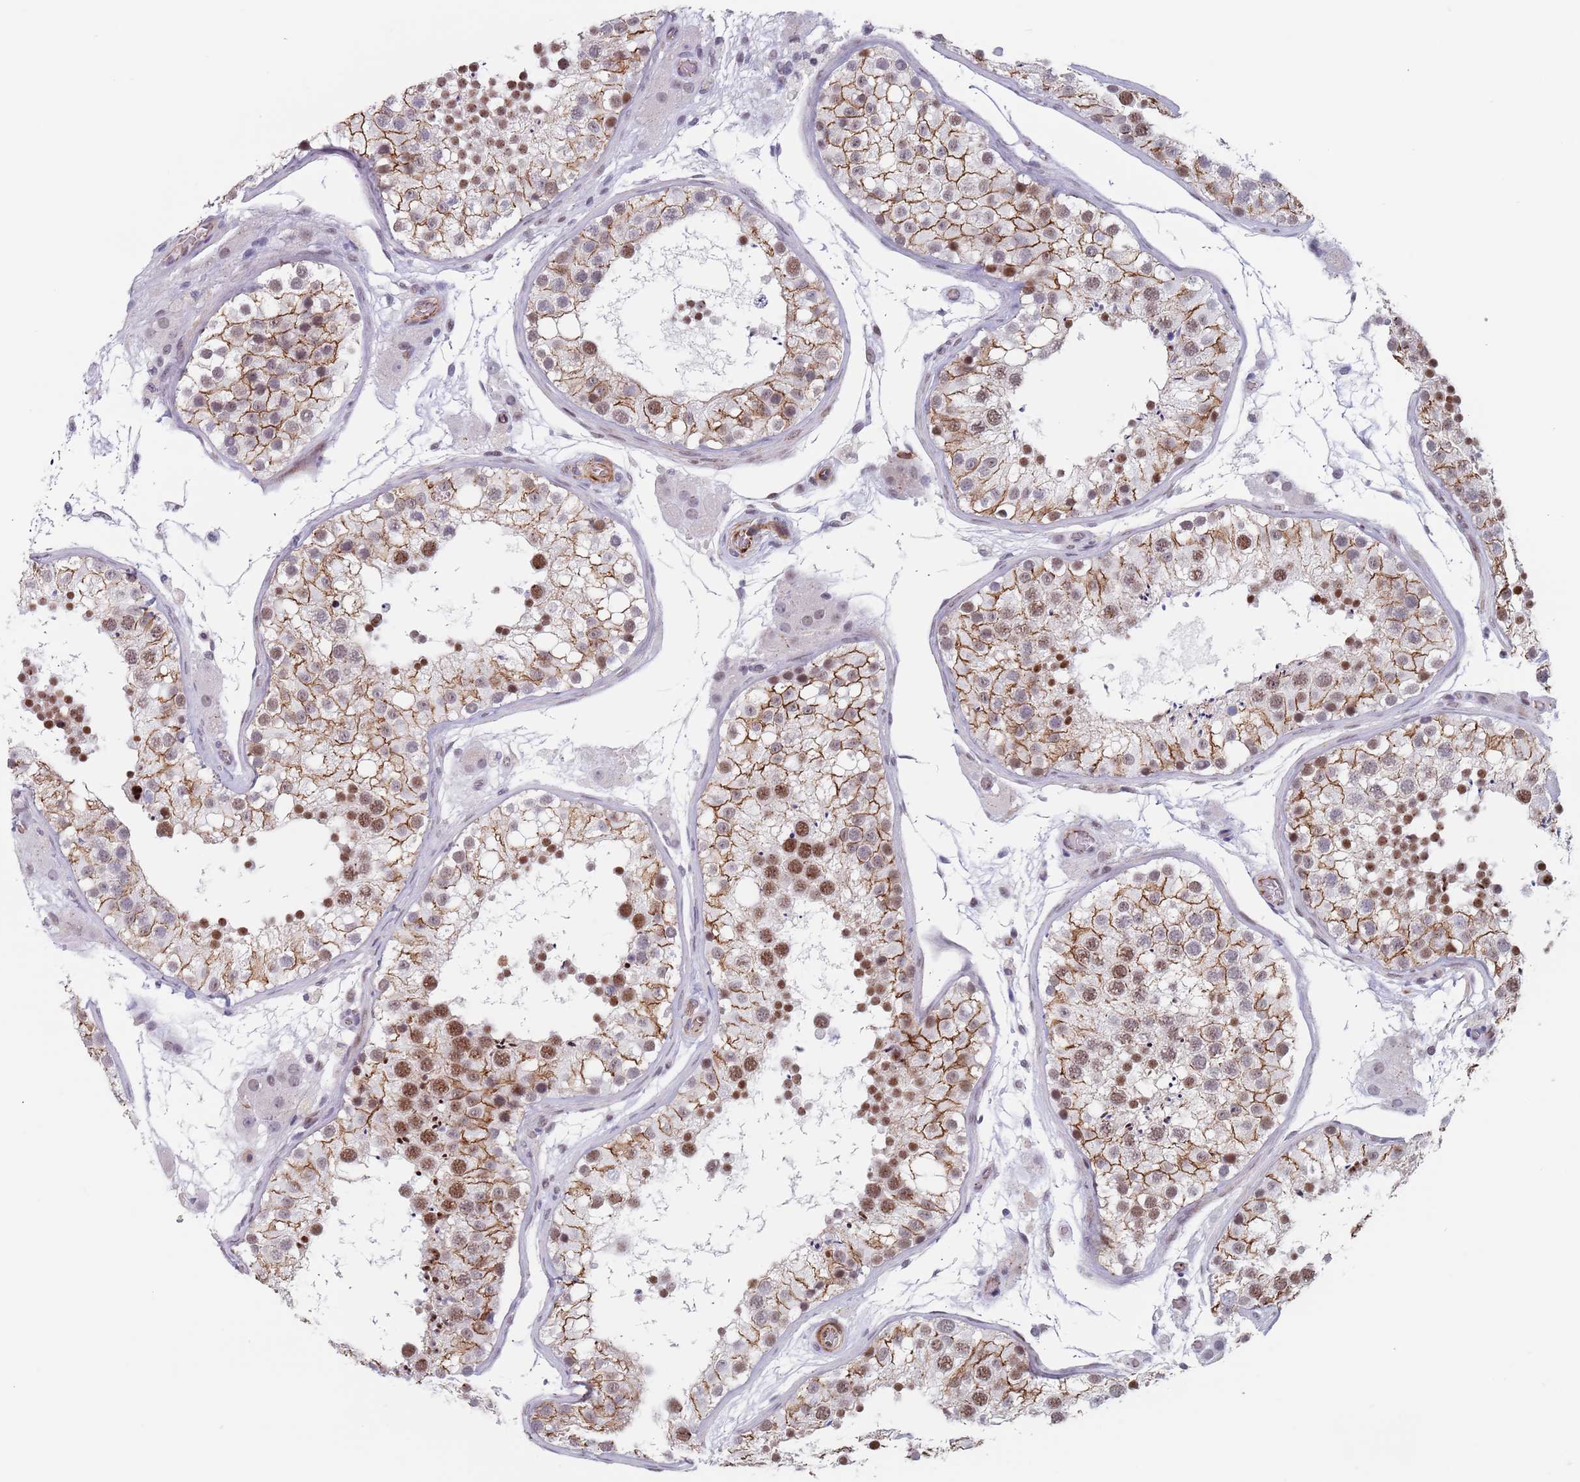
{"staining": {"intensity": "moderate", "quantity": ">75%", "location": "cytoplasmic/membranous,nuclear"}, "tissue": "testis", "cell_type": "Cells in seminiferous ducts", "image_type": "normal", "snomed": [{"axis": "morphology", "description": "Normal tissue, NOS"}, {"axis": "topography", "description": "Testis"}], "caption": "Cells in seminiferous ducts display medium levels of moderate cytoplasmic/membranous,nuclear positivity in about >75% of cells in normal testis. Immunohistochemistry stains the protein of interest in brown and the nuclei are stained blue.", "gene": "OR5A2", "patient": {"sex": "male", "age": 26}}